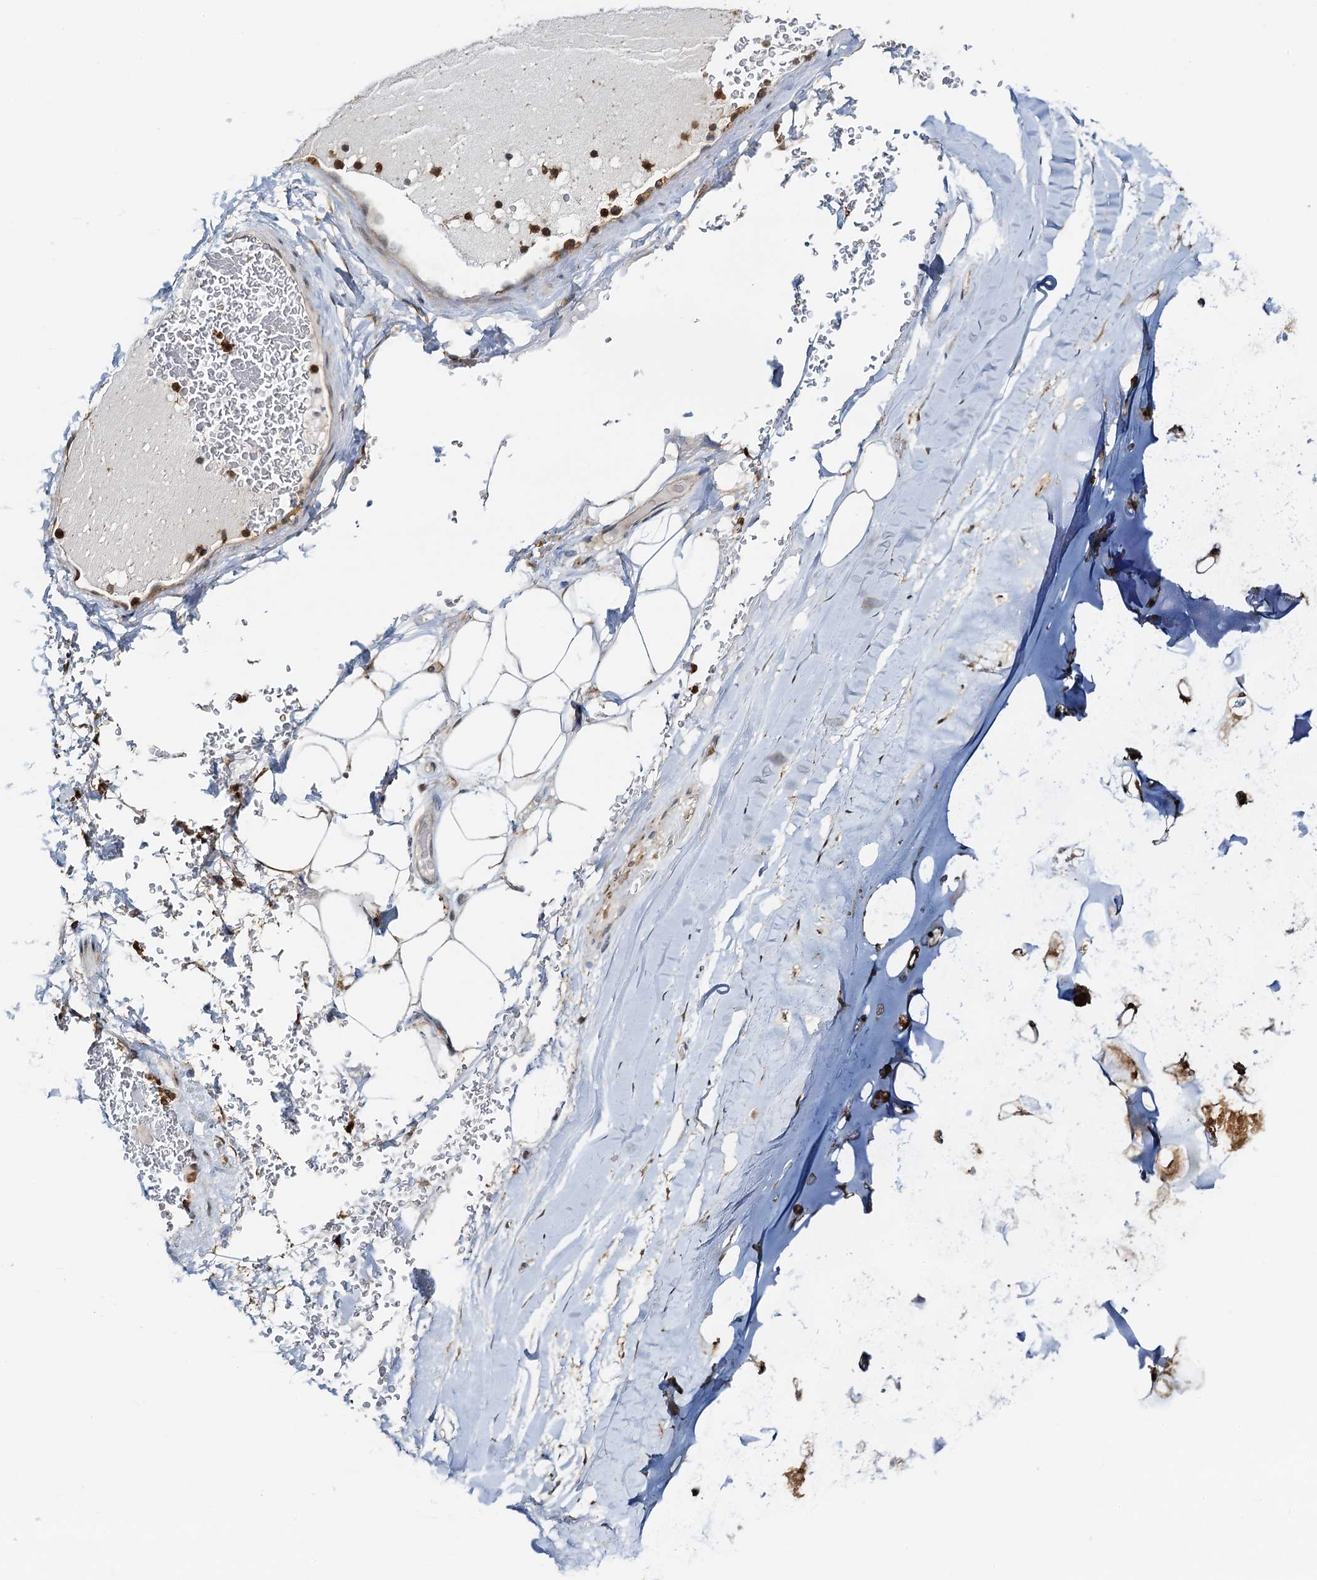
{"staining": {"intensity": "moderate", "quantity": ">75%", "location": "nuclear"}, "tissue": "adipose tissue", "cell_type": "Adipocytes", "image_type": "normal", "snomed": [{"axis": "morphology", "description": "Normal tissue, NOS"}, {"axis": "topography", "description": "Bronchus"}], "caption": "DAB (3,3'-diaminobenzidine) immunohistochemical staining of benign human adipose tissue demonstrates moderate nuclear protein expression in about >75% of adipocytes.", "gene": "ZNF609", "patient": {"sex": "male", "age": 66}}